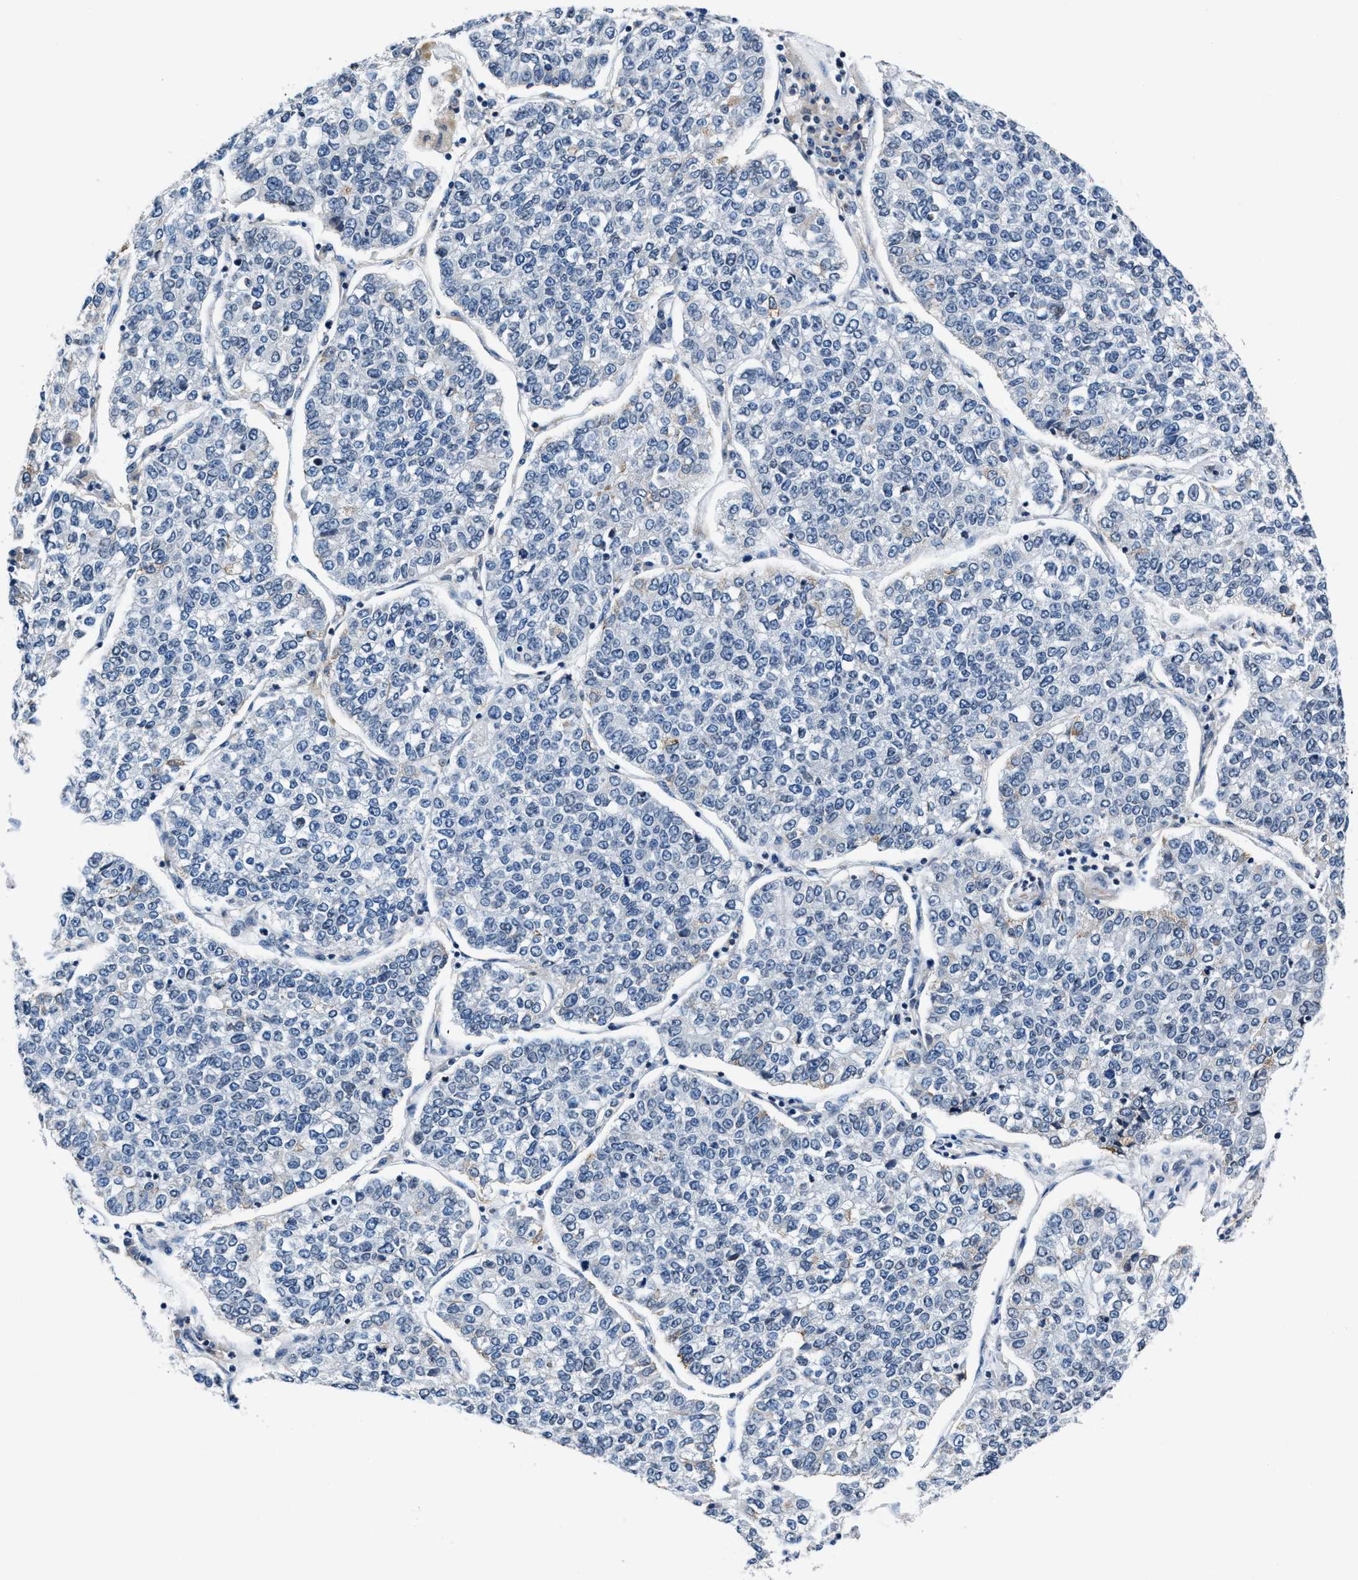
{"staining": {"intensity": "negative", "quantity": "none", "location": "none"}, "tissue": "lung cancer", "cell_type": "Tumor cells", "image_type": "cancer", "snomed": [{"axis": "morphology", "description": "Adenocarcinoma, NOS"}, {"axis": "topography", "description": "Lung"}], "caption": "An immunohistochemistry (IHC) micrograph of lung cancer is shown. There is no staining in tumor cells of lung cancer.", "gene": "MYH3", "patient": {"sex": "male", "age": 49}}